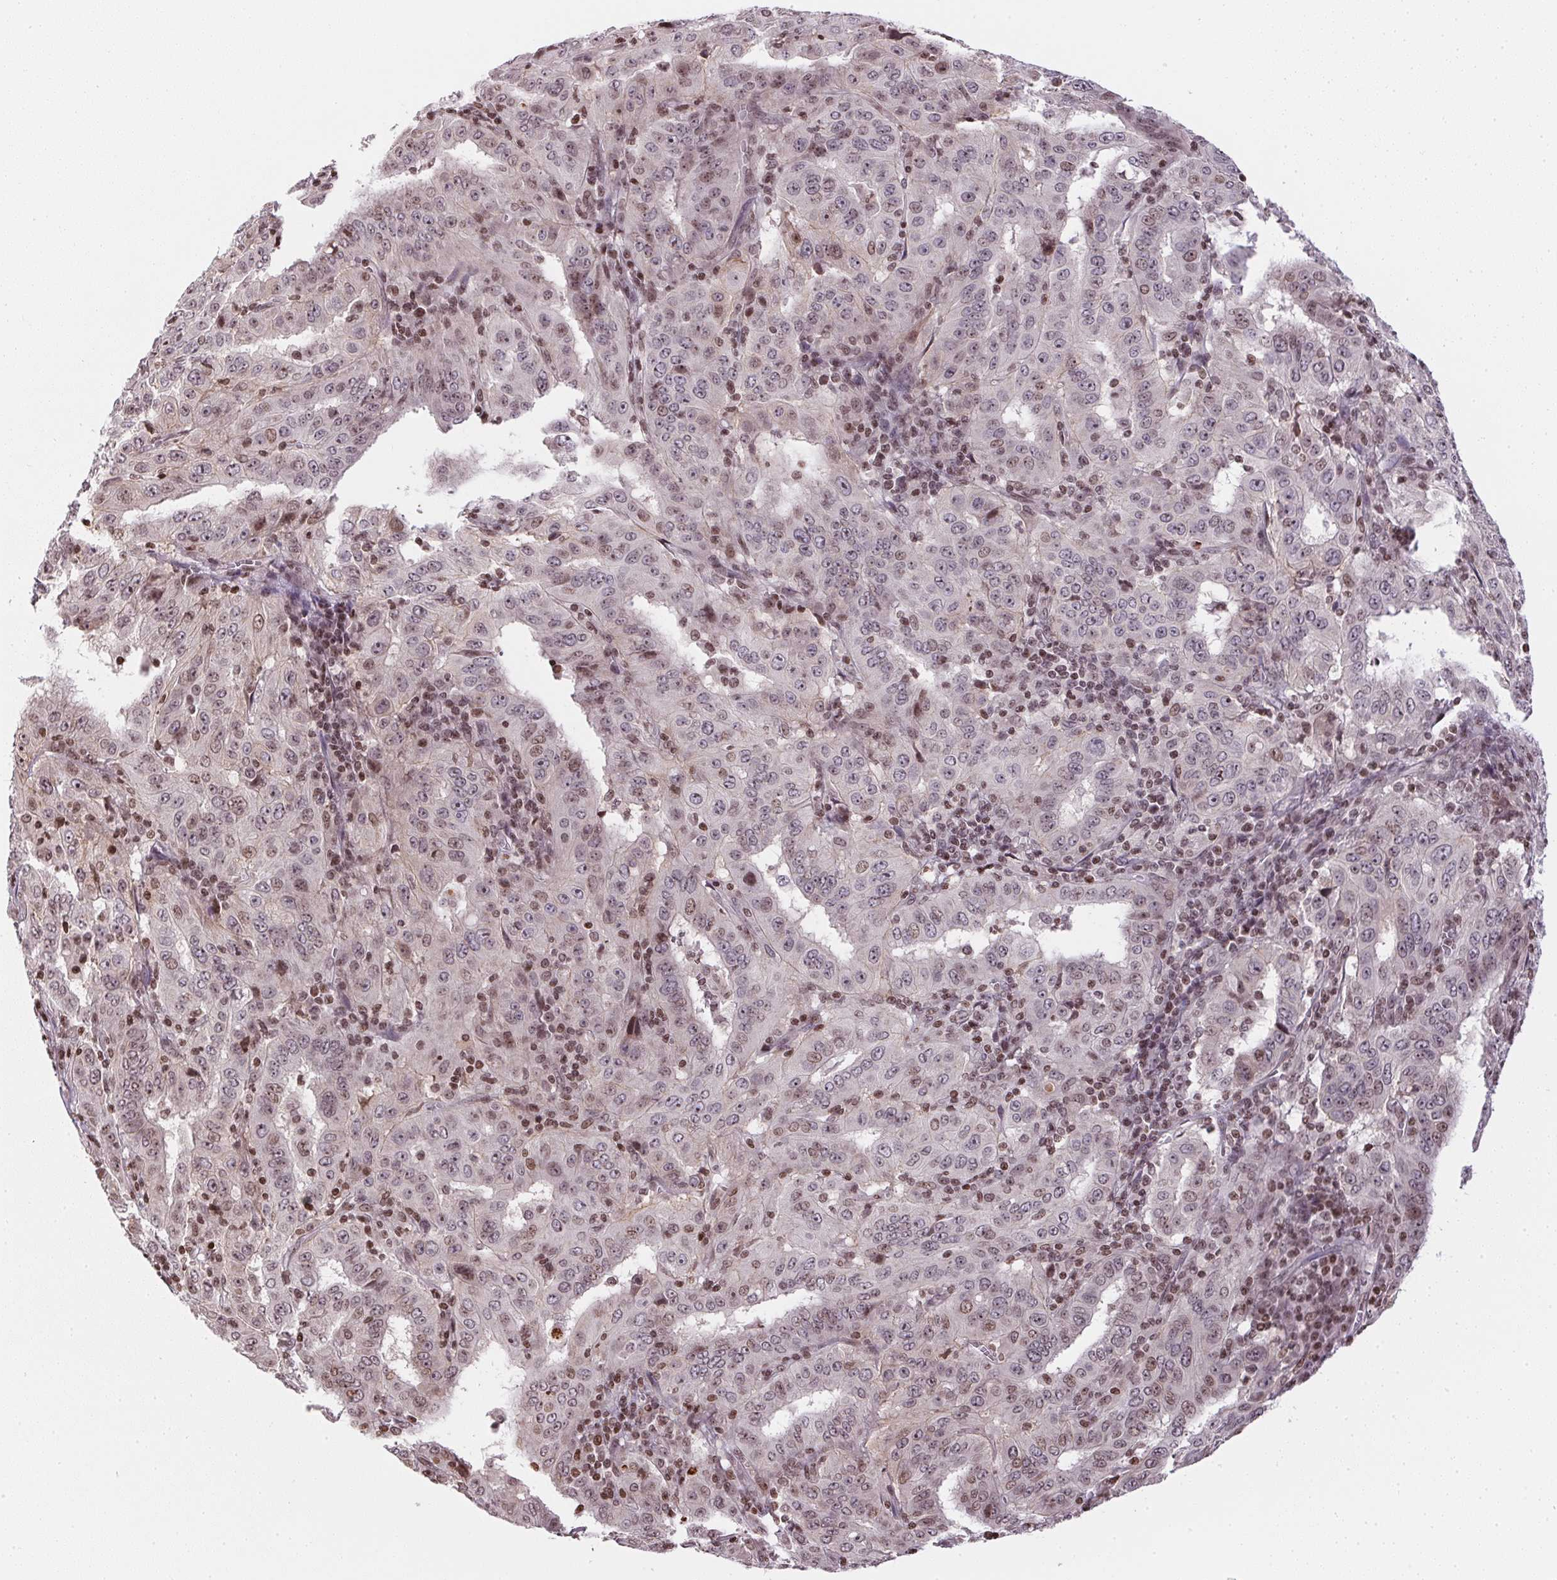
{"staining": {"intensity": "weak", "quantity": "25%-75%", "location": "nuclear"}, "tissue": "pancreatic cancer", "cell_type": "Tumor cells", "image_type": "cancer", "snomed": [{"axis": "morphology", "description": "Adenocarcinoma, NOS"}, {"axis": "topography", "description": "Pancreas"}], "caption": "Immunohistochemical staining of human pancreatic cancer (adenocarcinoma) shows weak nuclear protein expression in about 25%-75% of tumor cells.", "gene": "RNF181", "patient": {"sex": "male", "age": 63}}